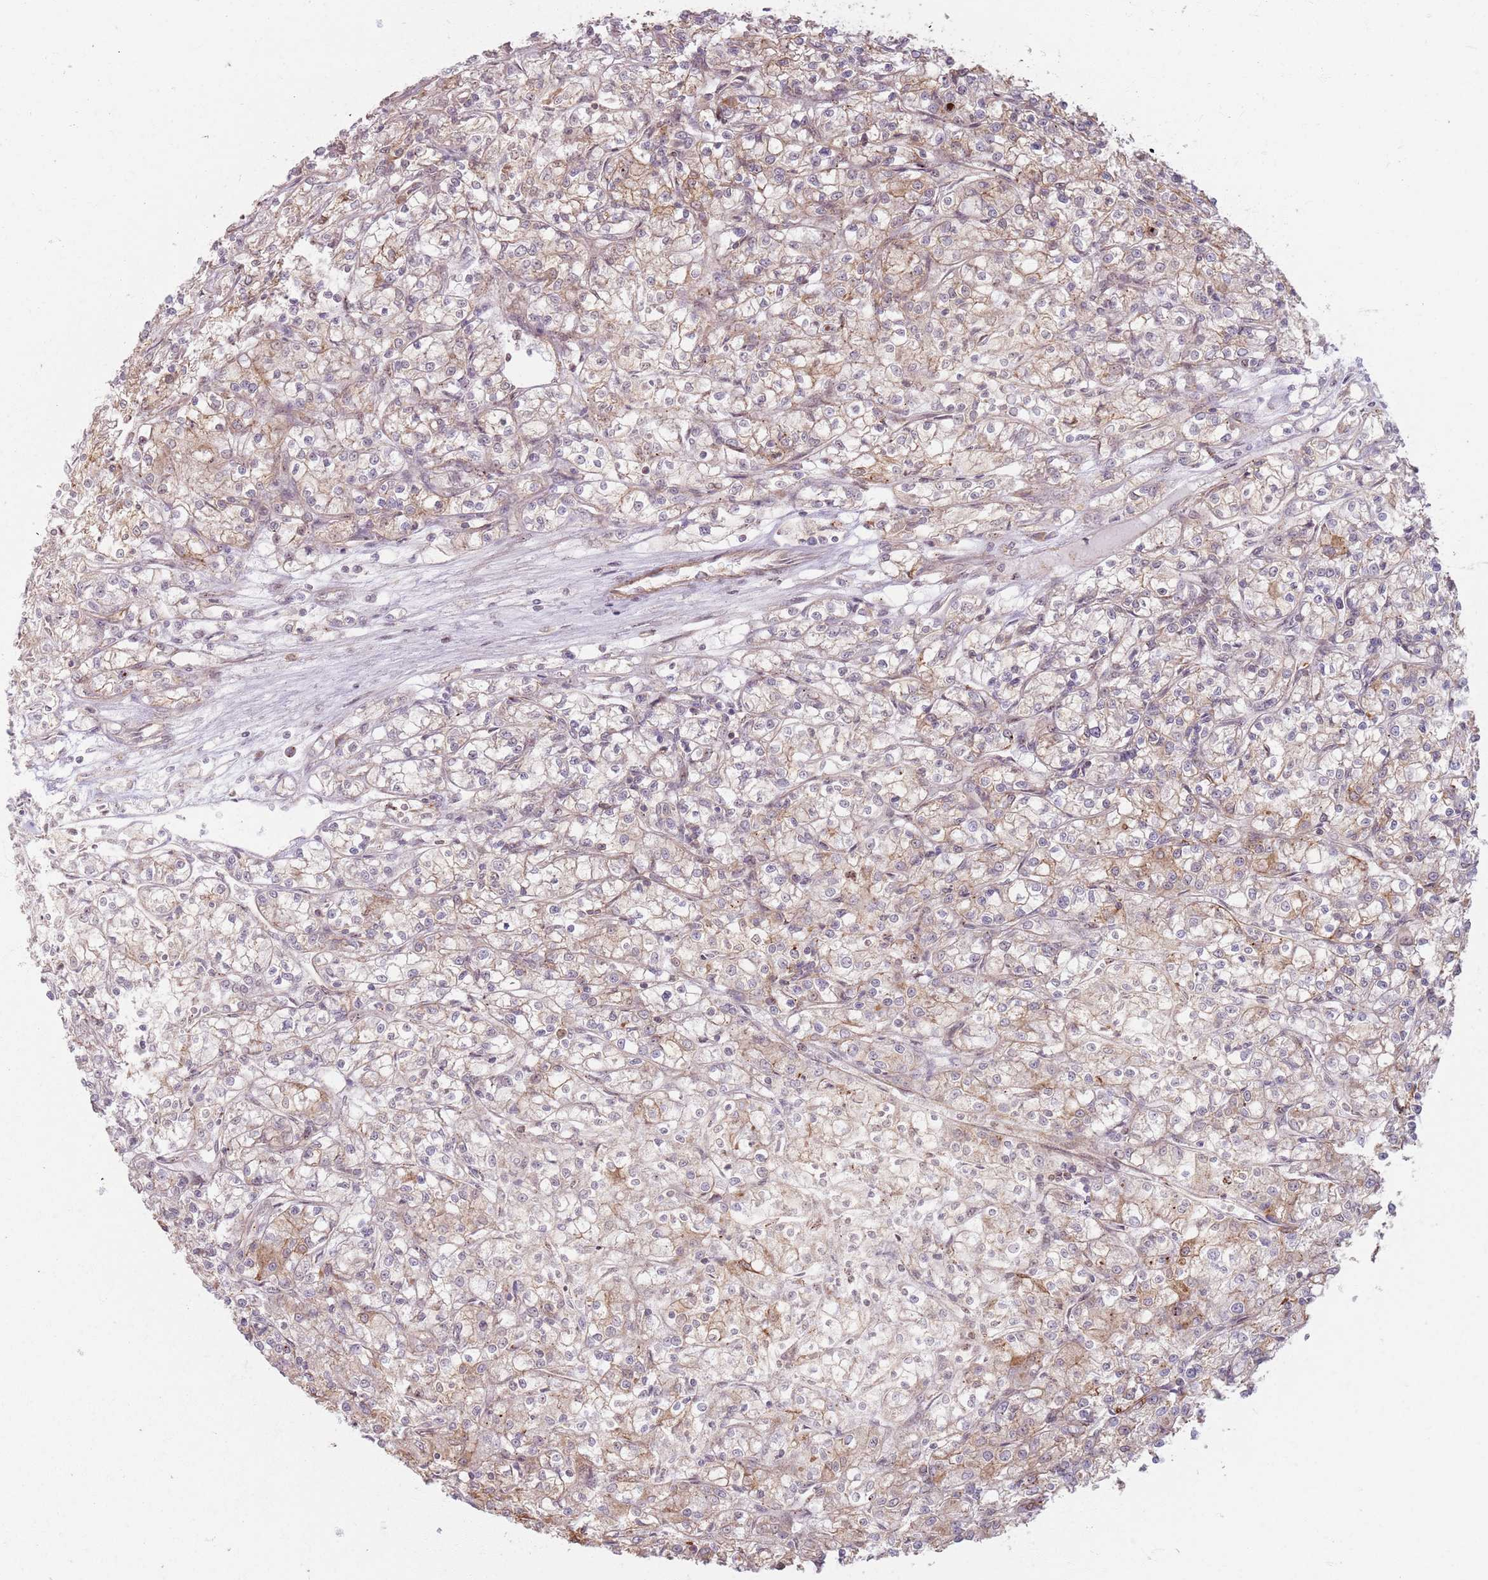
{"staining": {"intensity": "weak", "quantity": ">75%", "location": "cytoplasmic/membranous"}, "tissue": "renal cancer", "cell_type": "Tumor cells", "image_type": "cancer", "snomed": [{"axis": "morphology", "description": "Adenocarcinoma, NOS"}, {"axis": "topography", "description": "Kidney"}], "caption": "Immunohistochemistry staining of renal cancer (adenocarcinoma), which exhibits low levels of weak cytoplasmic/membranous expression in about >75% of tumor cells indicating weak cytoplasmic/membranous protein positivity. The staining was performed using DAB (brown) for protein detection and nuclei were counterstained in hematoxylin (blue).", "gene": "KCNA5", "patient": {"sex": "female", "age": 59}}